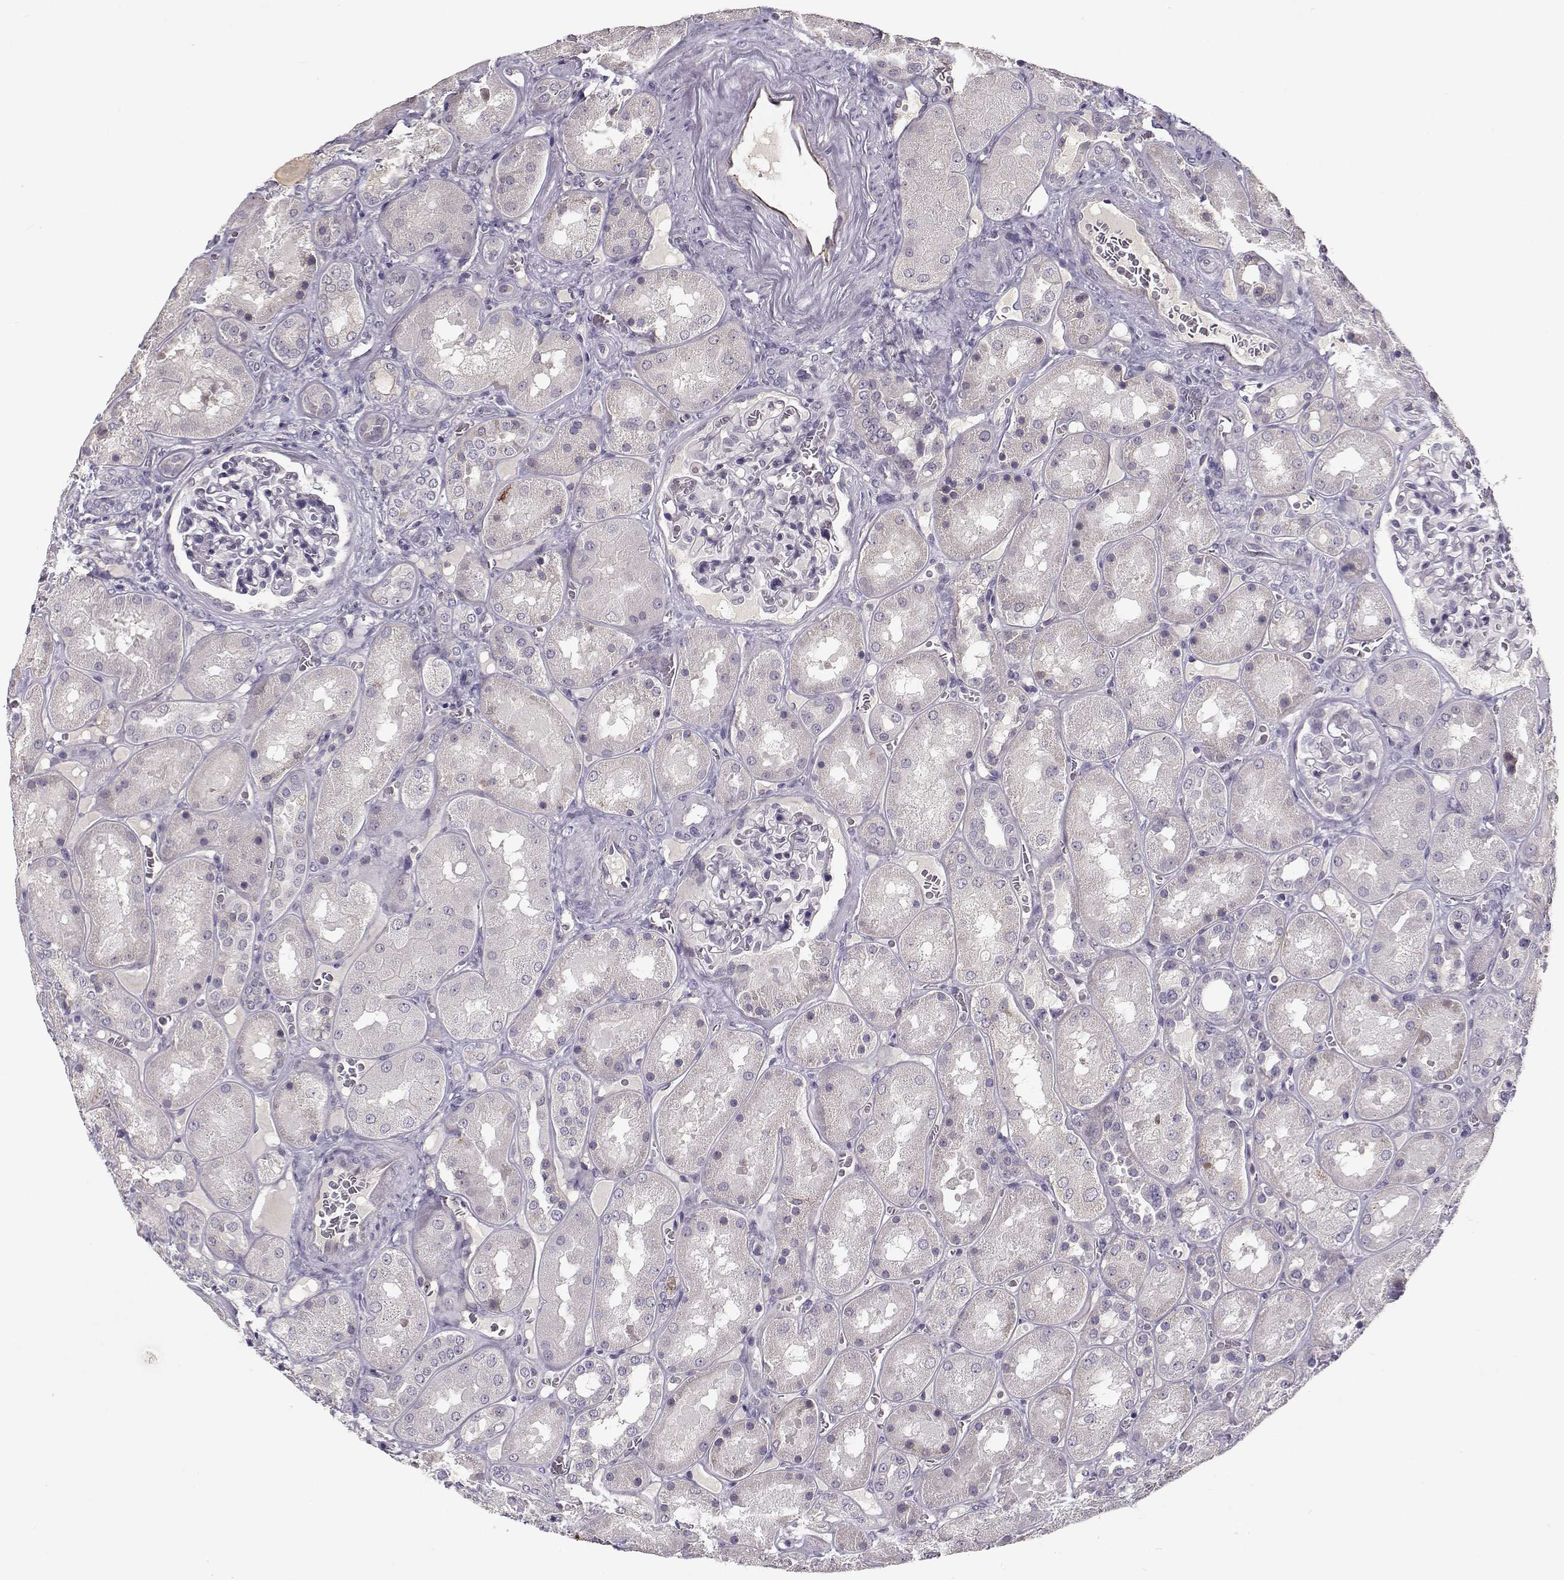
{"staining": {"intensity": "negative", "quantity": "none", "location": "none"}, "tissue": "kidney", "cell_type": "Cells in glomeruli", "image_type": "normal", "snomed": [{"axis": "morphology", "description": "Normal tissue, NOS"}, {"axis": "topography", "description": "Kidney"}], "caption": "The immunohistochemistry (IHC) histopathology image has no significant positivity in cells in glomeruli of kidney.", "gene": "TMEM145", "patient": {"sex": "male", "age": 73}}